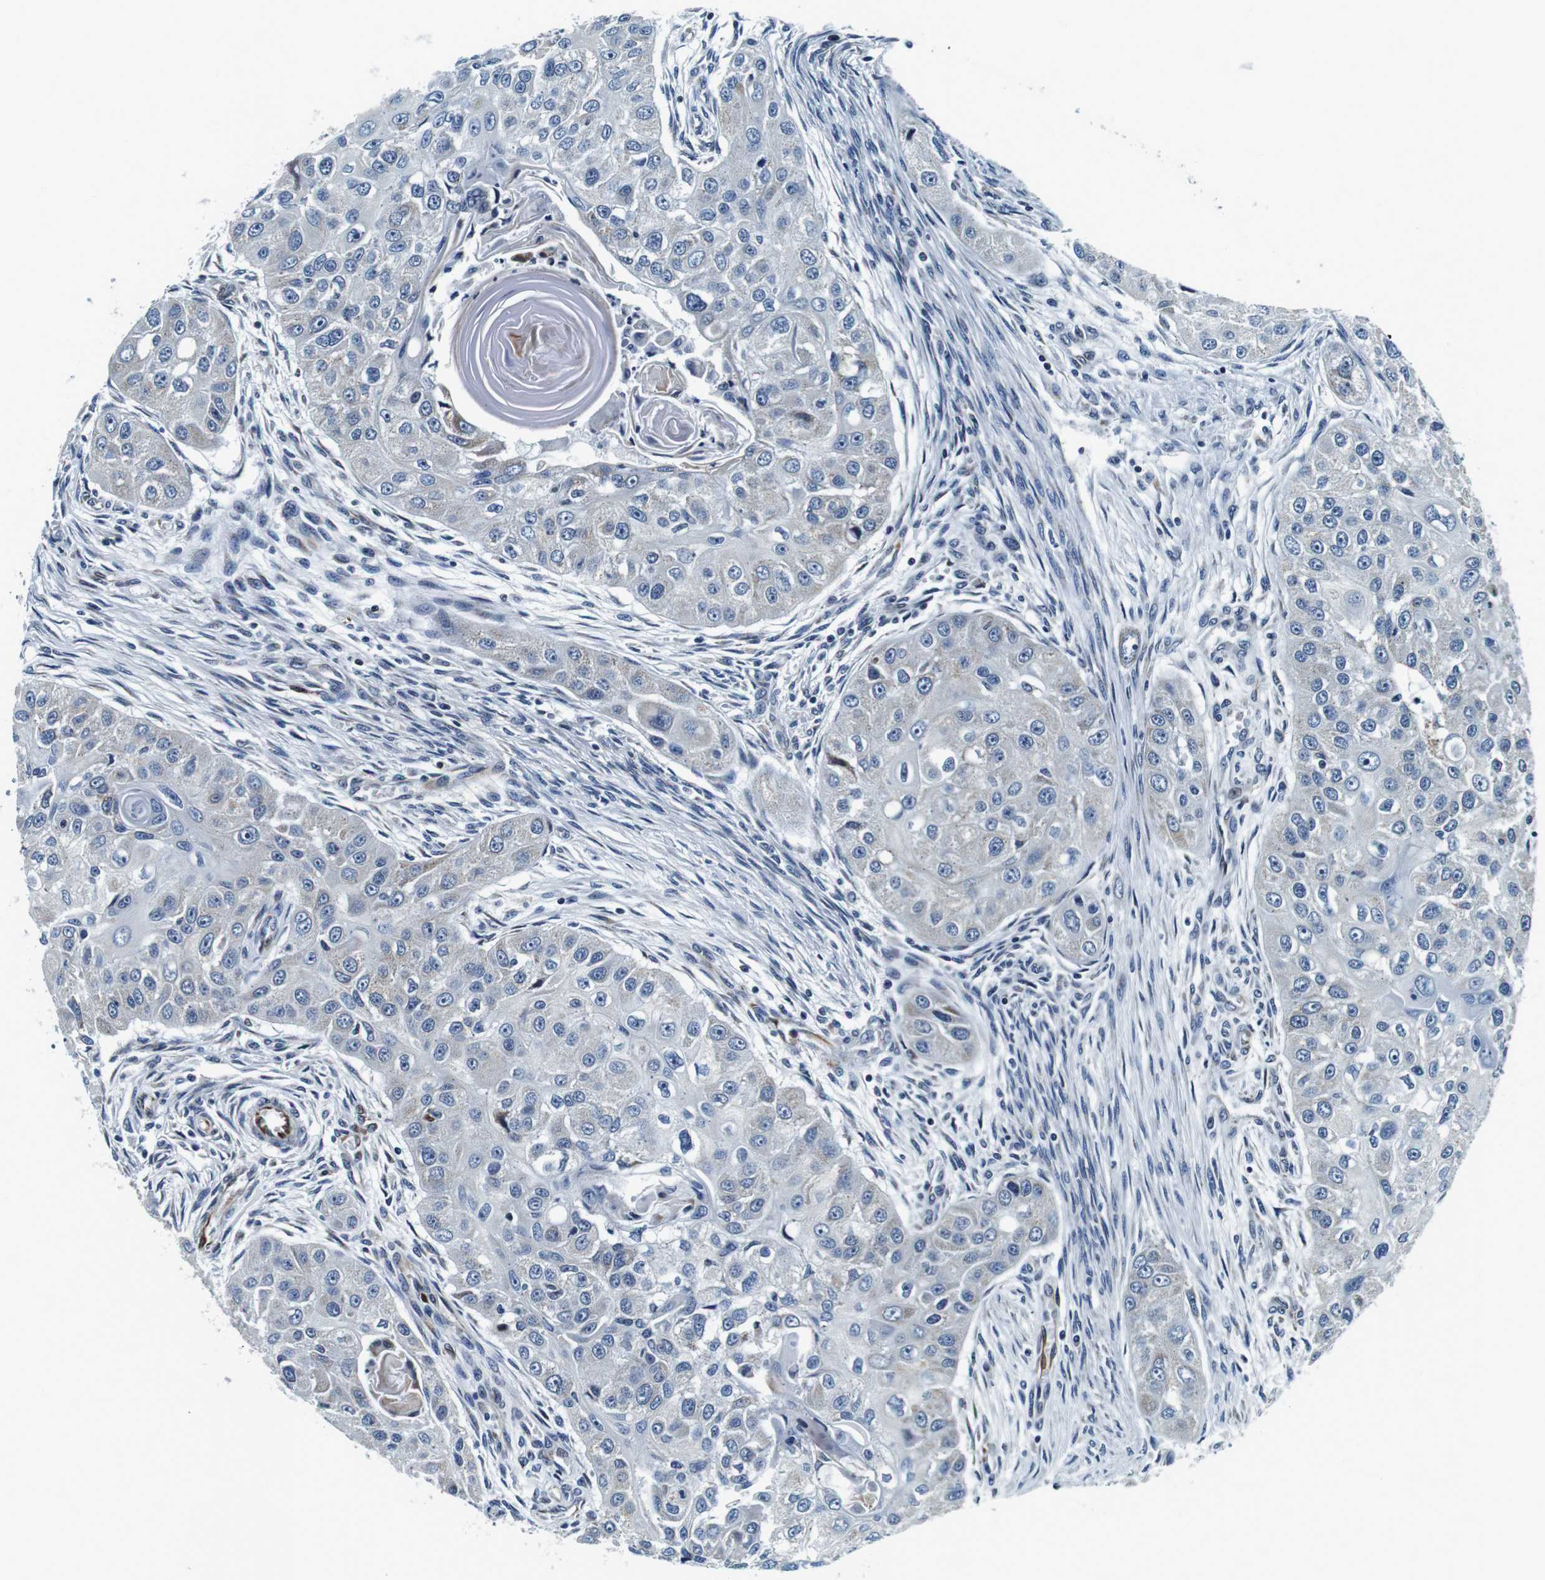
{"staining": {"intensity": "negative", "quantity": "none", "location": "none"}, "tissue": "head and neck cancer", "cell_type": "Tumor cells", "image_type": "cancer", "snomed": [{"axis": "morphology", "description": "Normal tissue, NOS"}, {"axis": "morphology", "description": "Squamous cell carcinoma, NOS"}, {"axis": "topography", "description": "Skeletal muscle"}, {"axis": "topography", "description": "Head-Neck"}], "caption": "A high-resolution micrograph shows immunohistochemistry staining of head and neck cancer (squamous cell carcinoma), which shows no significant staining in tumor cells.", "gene": "FAR2", "patient": {"sex": "male", "age": 51}}